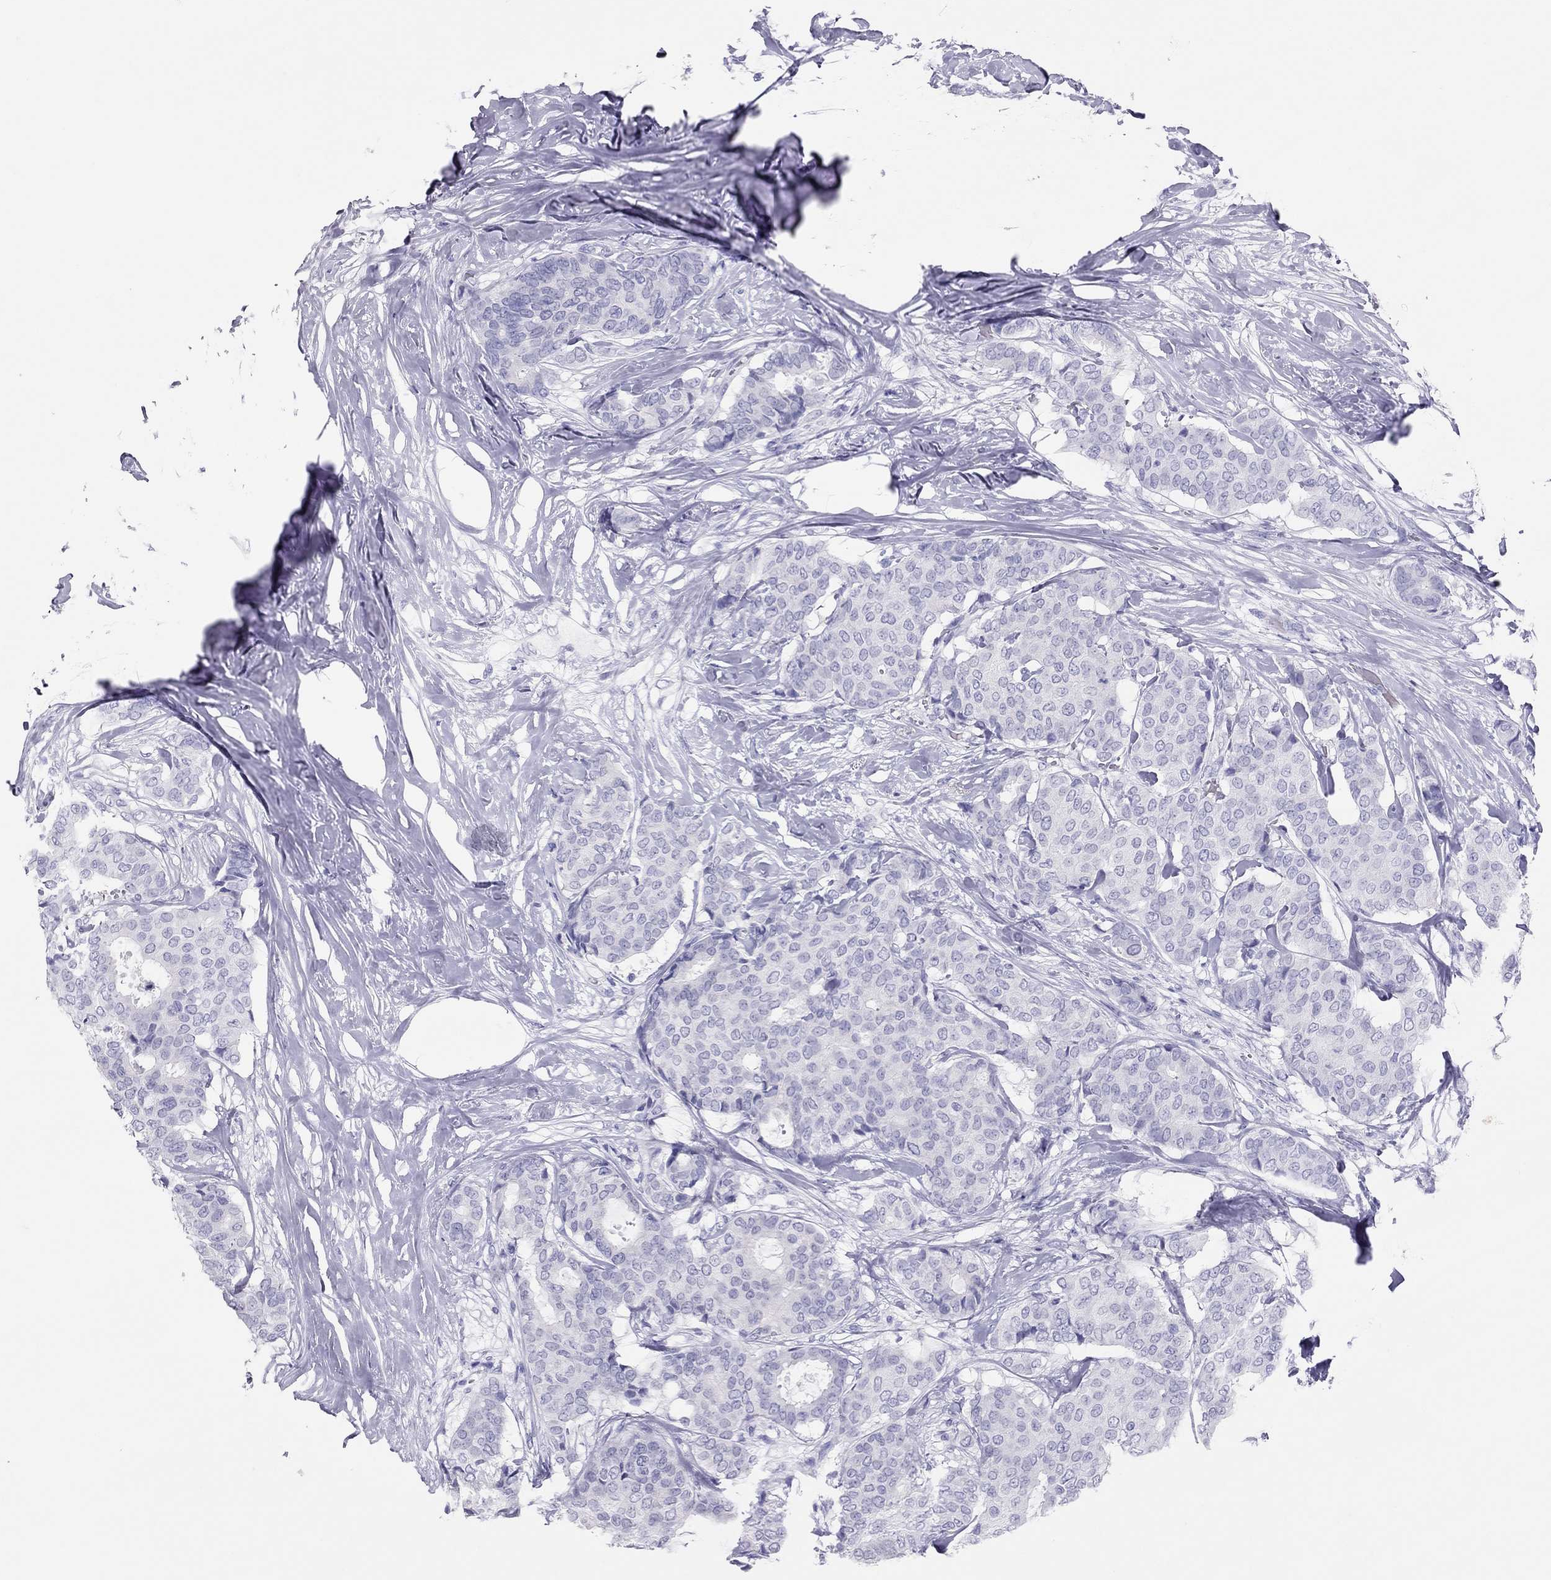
{"staining": {"intensity": "negative", "quantity": "none", "location": "none"}, "tissue": "breast cancer", "cell_type": "Tumor cells", "image_type": "cancer", "snomed": [{"axis": "morphology", "description": "Duct carcinoma"}, {"axis": "topography", "description": "Breast"}], "caption": "Immunohistochemistry (IHC) histopathology image of neoplastic tissue: breast cancer (intraductal carcinoma) stained with DAB (3,3'-diaminobenzidine) displays no significant protein positivity in tumor cells.", "gene": "TSHB", "patient": {"sex": "female", "age": 75}}